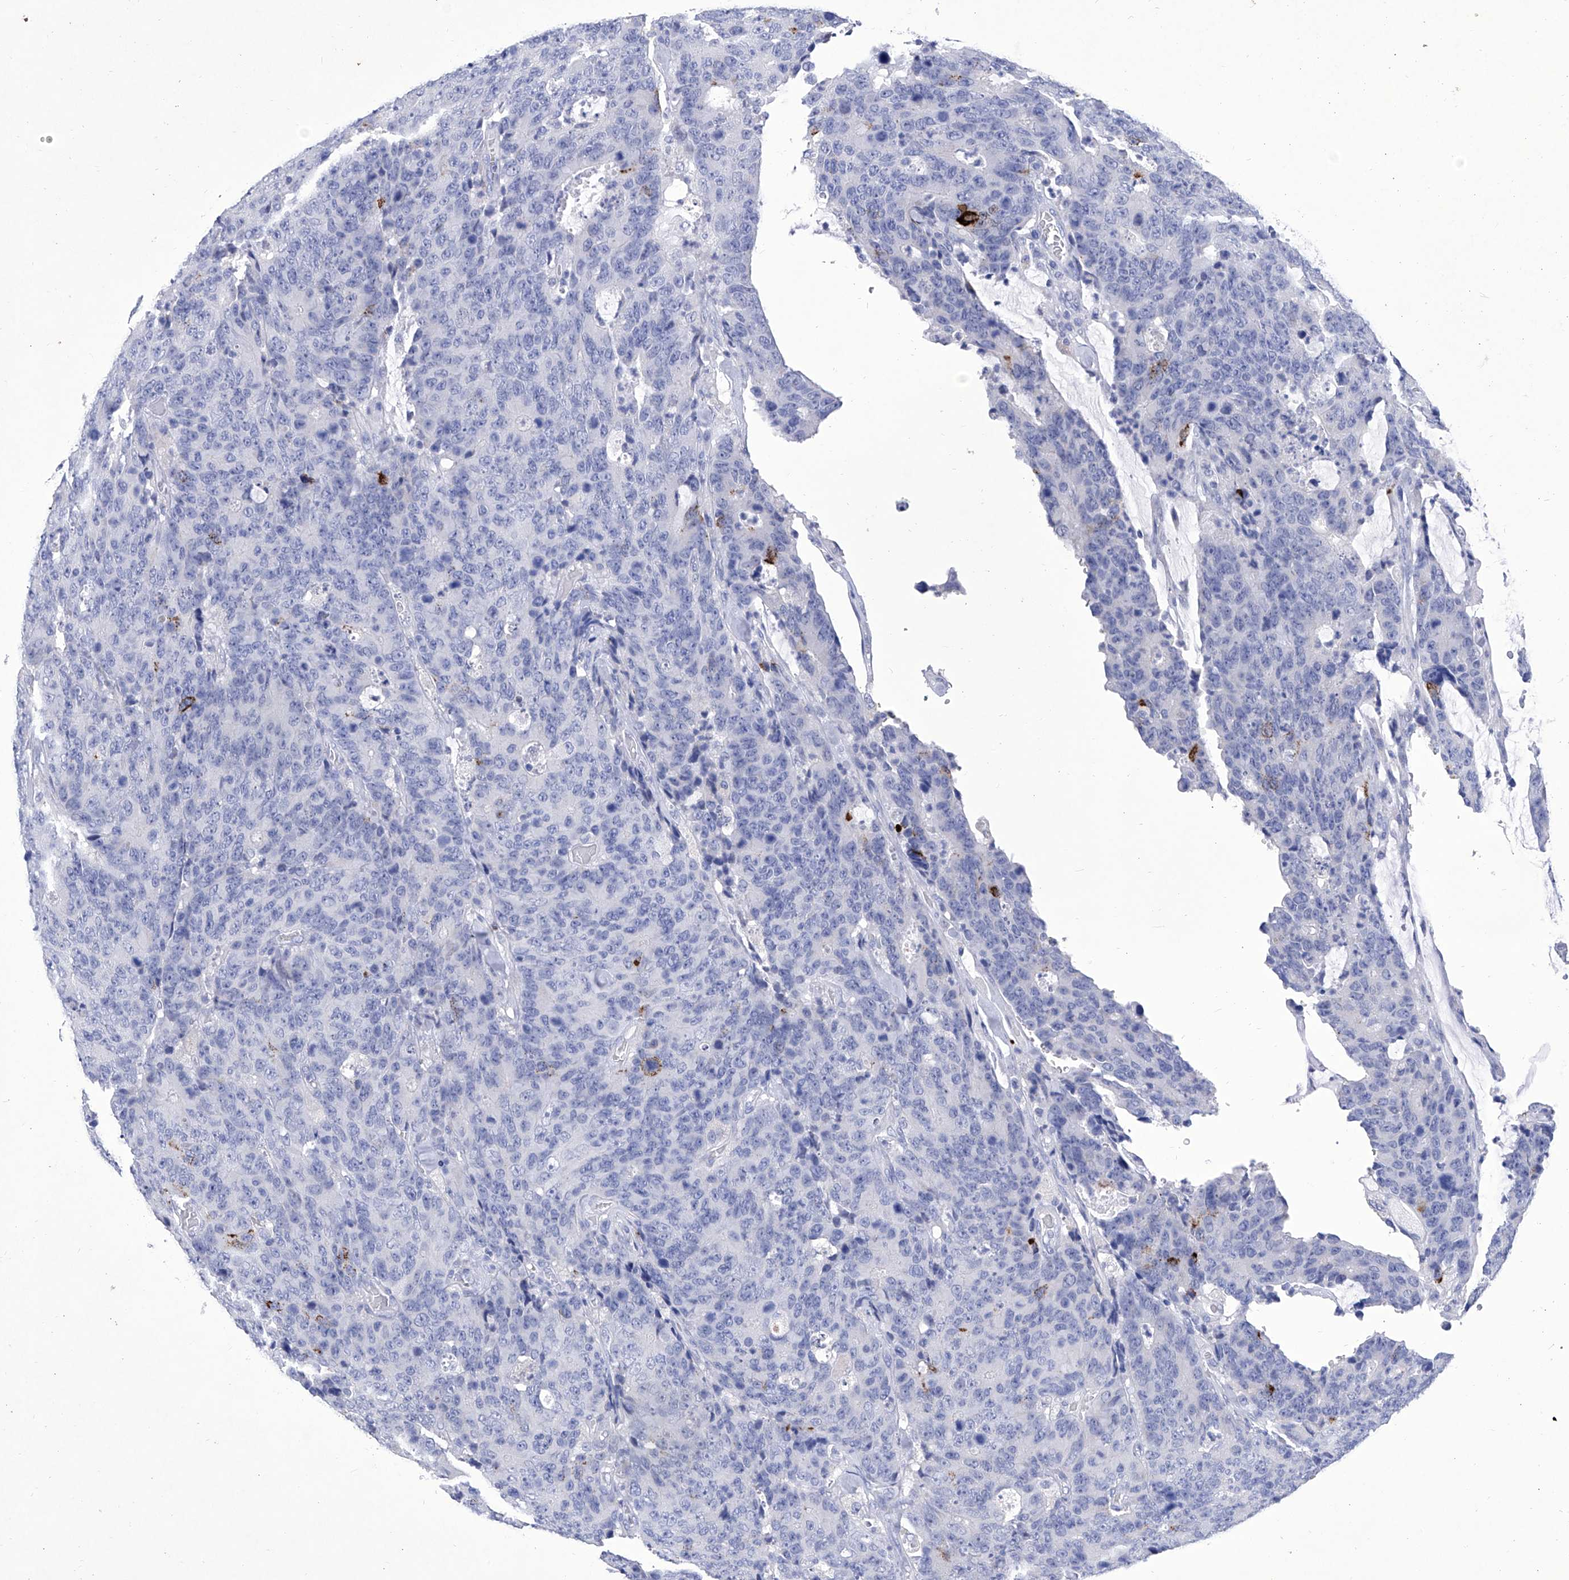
{"staining": {"intensity": "negative", "quantity": "none", "location": "none"}, "tissue": "colorectal cancer", "cell_type": "Tumor cells", "image_type": "cancer", "snomed": [{"axis": "morphology", "description": "Adenocarcinoma, NOS"}, {"axis": "topography", "description": "Colon"}], "caption": "Immunohistochemistry (IHC) histopathology image of neoplastic tissue: human adenocarcinoma (colorectal) stained with DAB (3,3'-diaminobenzidine) demonstrates no significant protein positivity in tumor cells.", "gene": "IFNL2", "patient": {"sex": "female", "age": 86}}